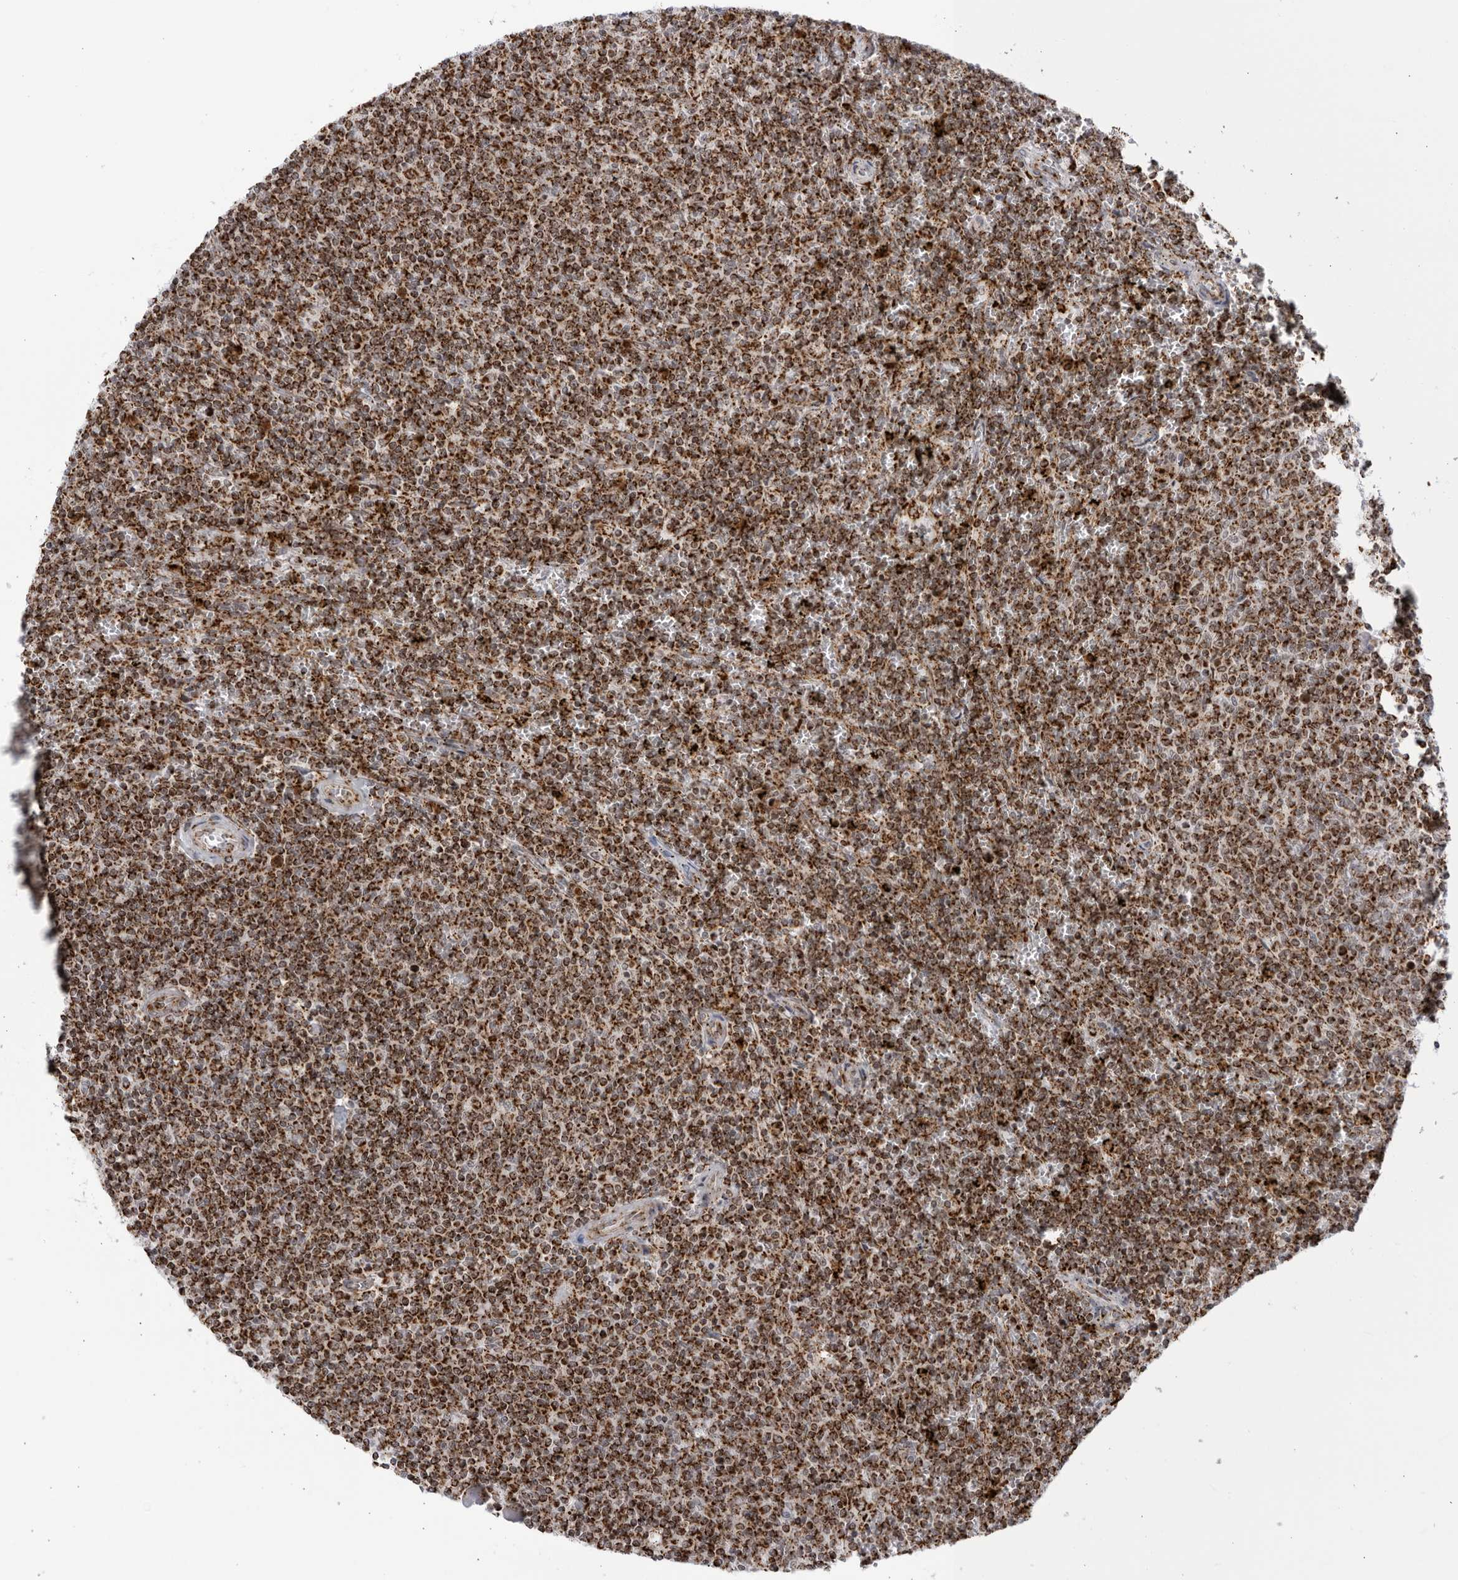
{"staining": {"intensity": "strong", "quantity": ">75%", "location": "cytoplasmic/membranous"}, "tissue": "lymphoma", "cell_type": "Tumor cells", "image_type": "cancer", "snomed": [{"axis": "morphology", "description": "Malignant lymphoma, non-Hodgkin's type, Low grade"}, {"axis": "topography", "description": "Spleen"}], "caption": "Malignant lymphoma, non-Hodgkin's type (low-grade) stained with IHC demonstrates strong cytoplasmic/membranous staining in approximately >75% of tumor cells.", "gene": "RBM34", "patient": {"sex": "female", "age": 50}}